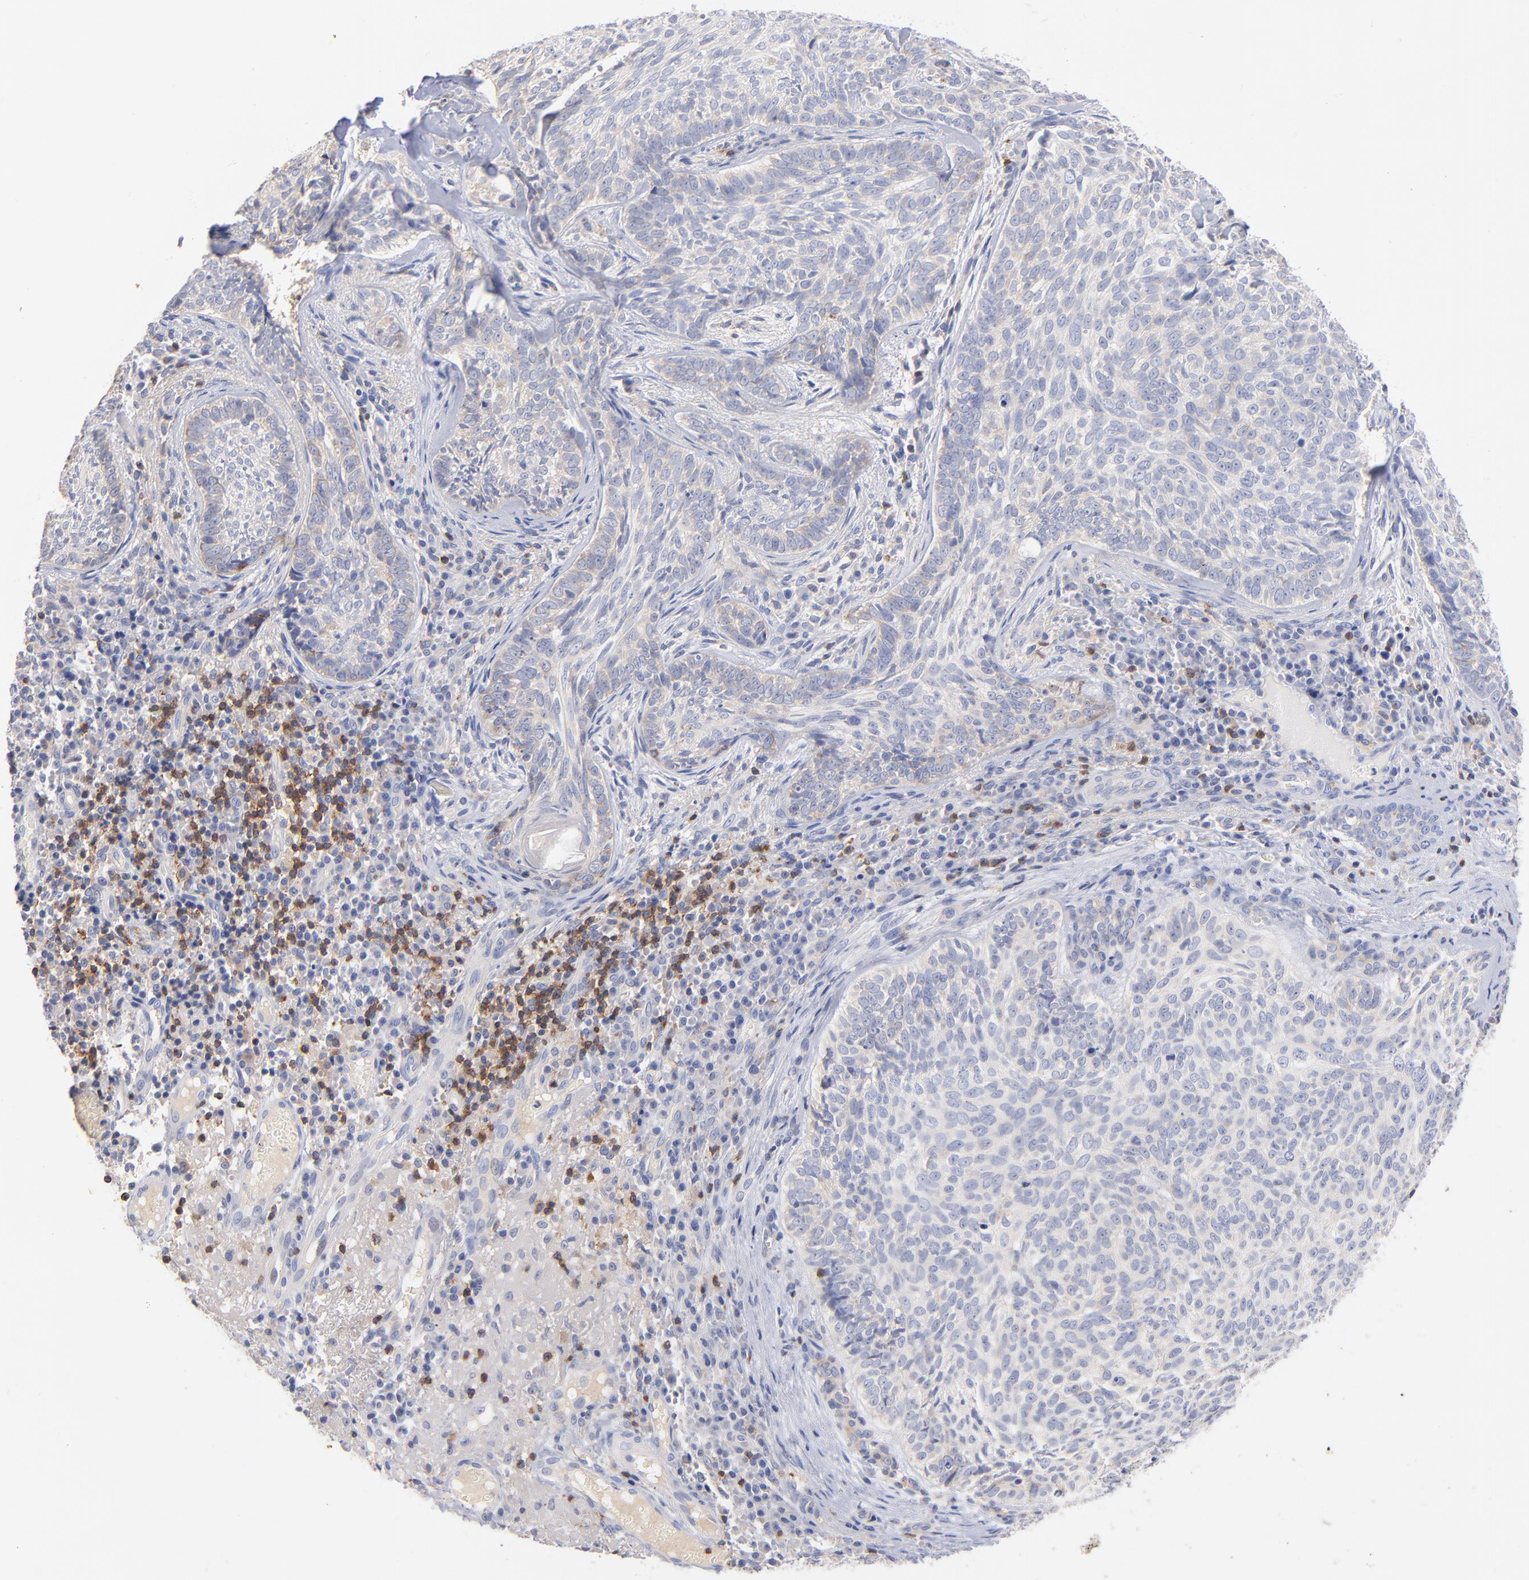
{"staining": {"intensity": "weak", "quantity": "<25%", "location": "cytoplasmic/membranous"}, "tissue": "skin cancer", "cell_type": "Tumor cells", "image_type": "cancer", "snomed": [{"axis": "morphology", "description": "Basal cell carcinoma"}, {"axis": "topography", "description": "Skin"}], "caption": "DAB immunohistochemical staining of basal cell carcinoma (skin) displays no significant expression in tumor cells. The staining is performed using DAB brown chromogen with nuclei counter-stained in using hematoxylin.", "gene": "KREMEN2", "patient": {"sex": "male", "age": 72}}